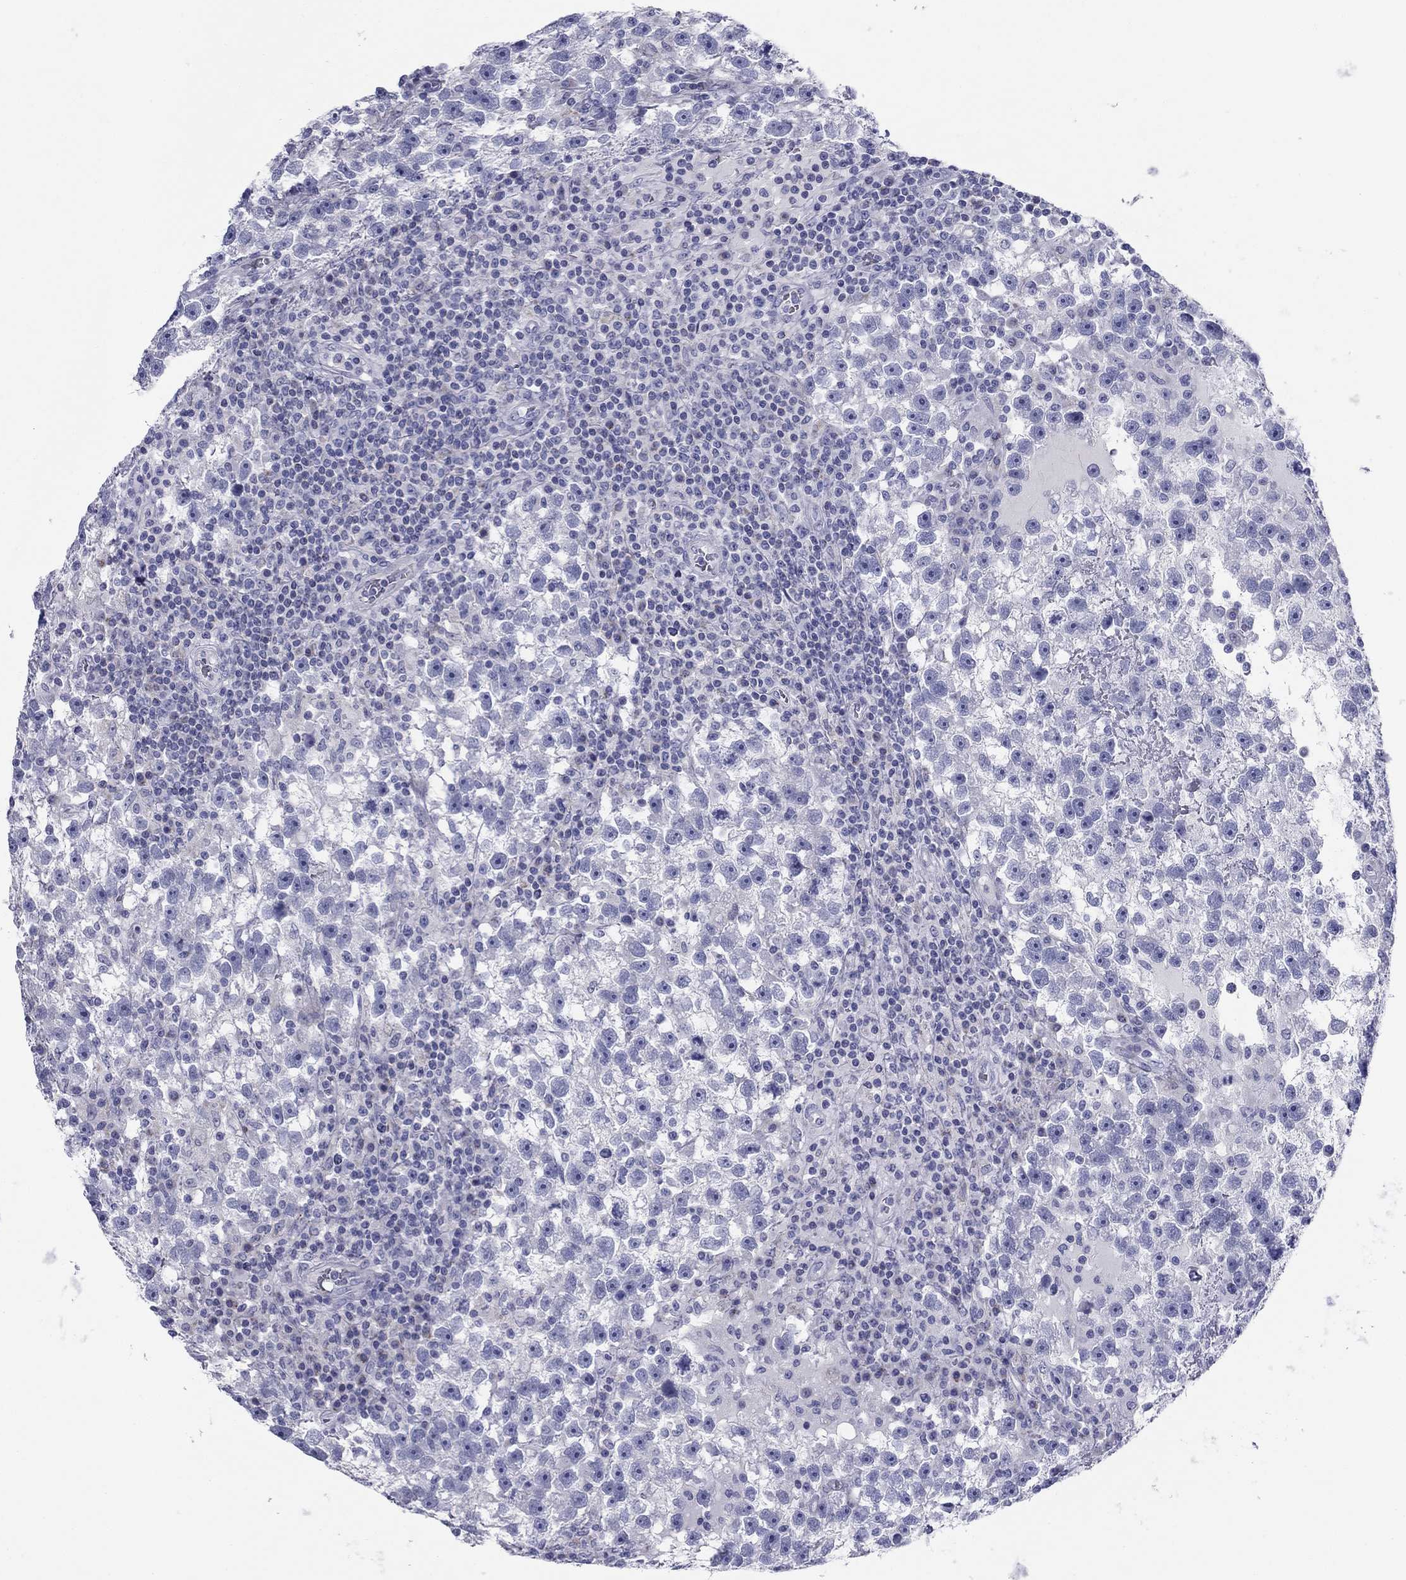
{"staining": {"intensity": "negative", "quantity": "none", "location": "none"}, "tissue": "testis cancer", "cell_type": "Tumor cells", "image_type": "cancer", "snomed": [{"axis": "morphology", "description": "Seminoma, NOS"}, {"axis": "topography", "description": "Testis"}], "caption": "Micrograph shows no significant protein staining in tumor cells of seminoma (testis).", "gene": "ZP2", "patient": {"sex": "male", "age": 47}}